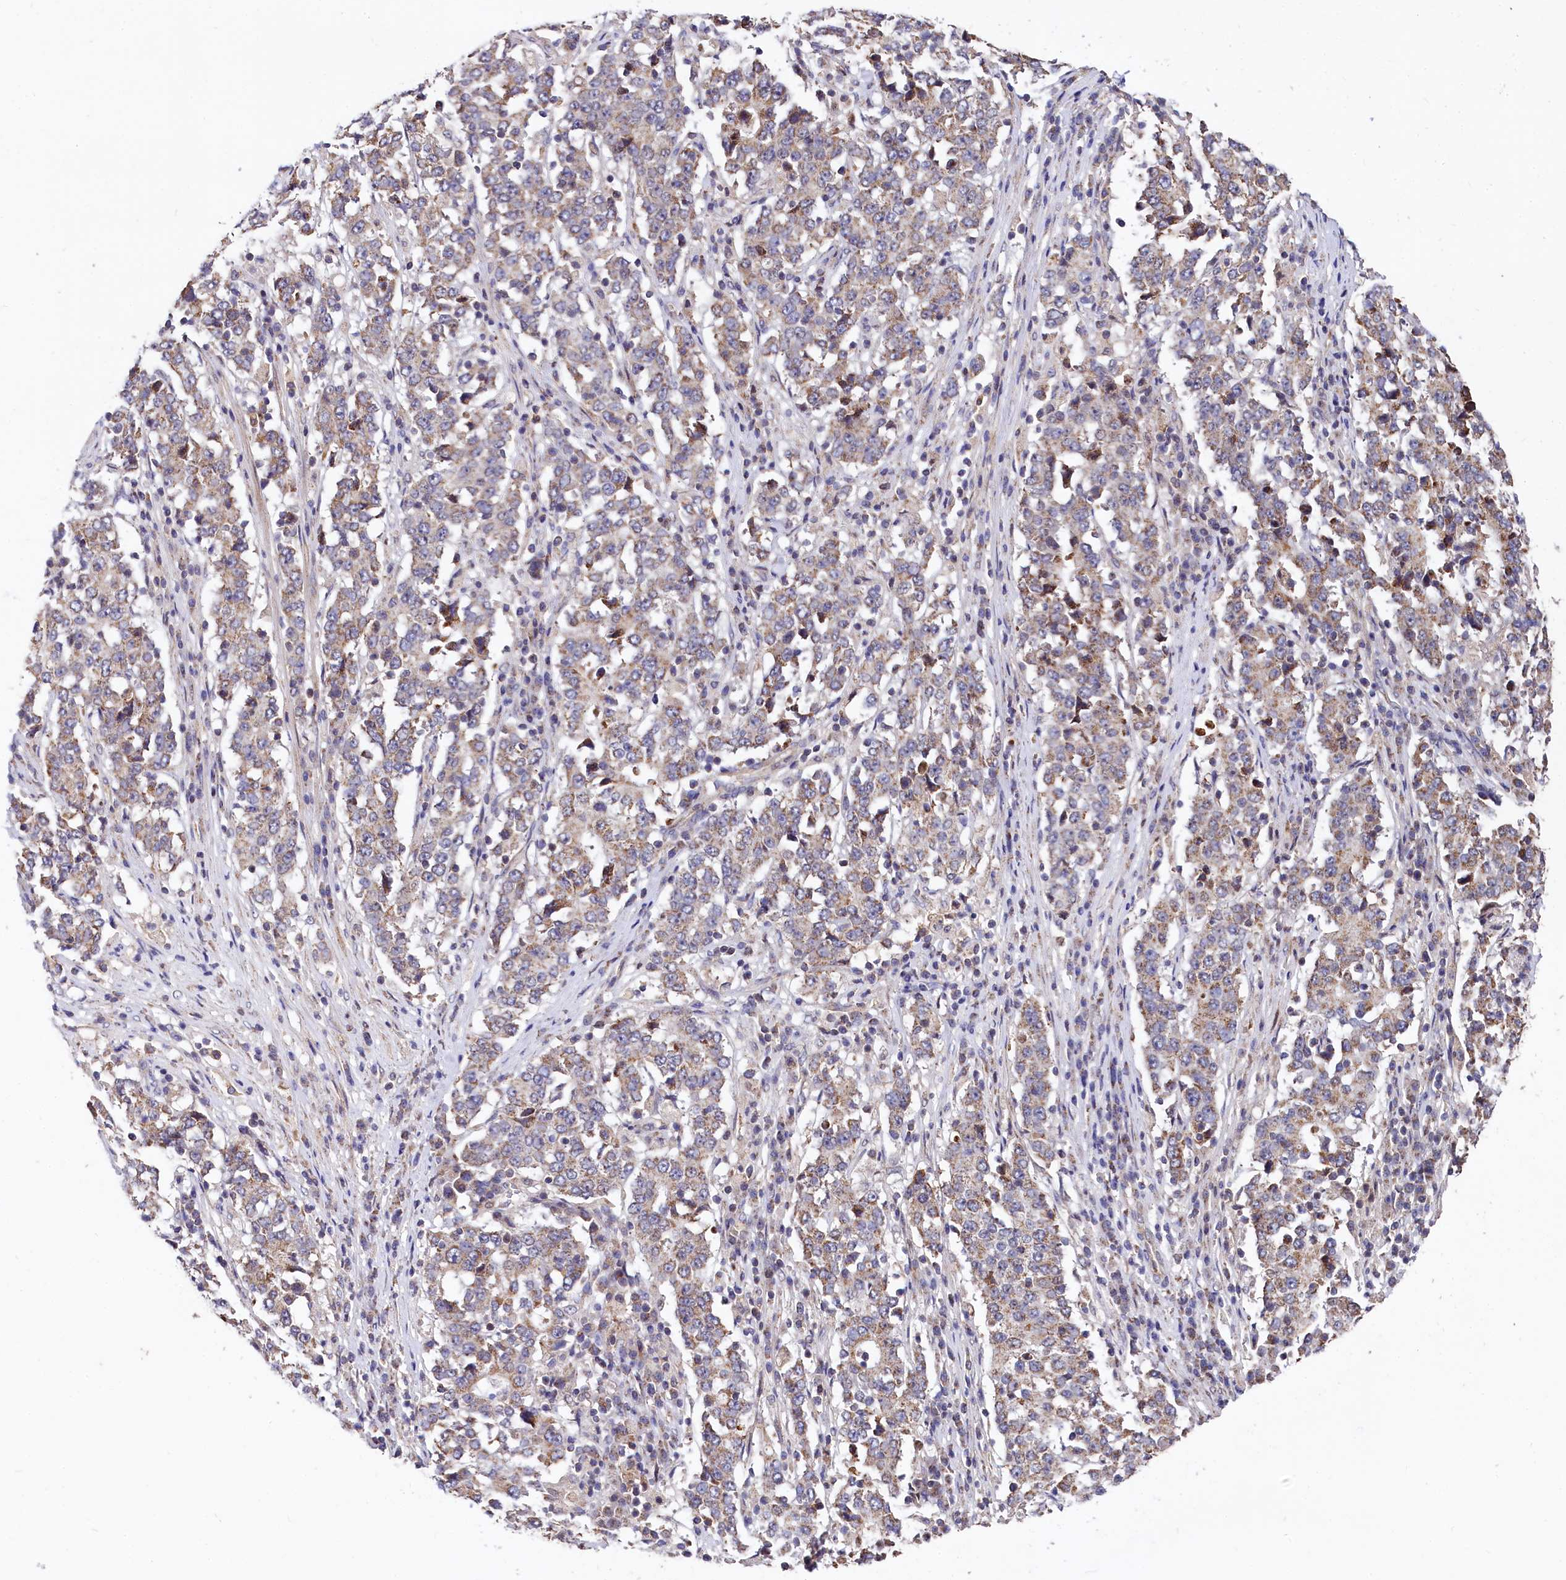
{"staining": {"intensity": "weak", "quantity": "25%-75%", "location": "cytoplasmic/membranous"}, "tissue": "stomach cancer", "cell_type": "Tumor cells", "image_type": "cancer", "snomed": [{"axis": "morphology", "description": "Adenocarcinoma, NOS"}, {"axis": "topography", "description": "Stomach"}], "caption": "Stomach cancer tissue exhibits weak cytoplasmic/membranous positivity in approximately 25%-75% of tumor cells", "gene": "SPRYD3", "patient": {"sex": "male", "age": 59}}